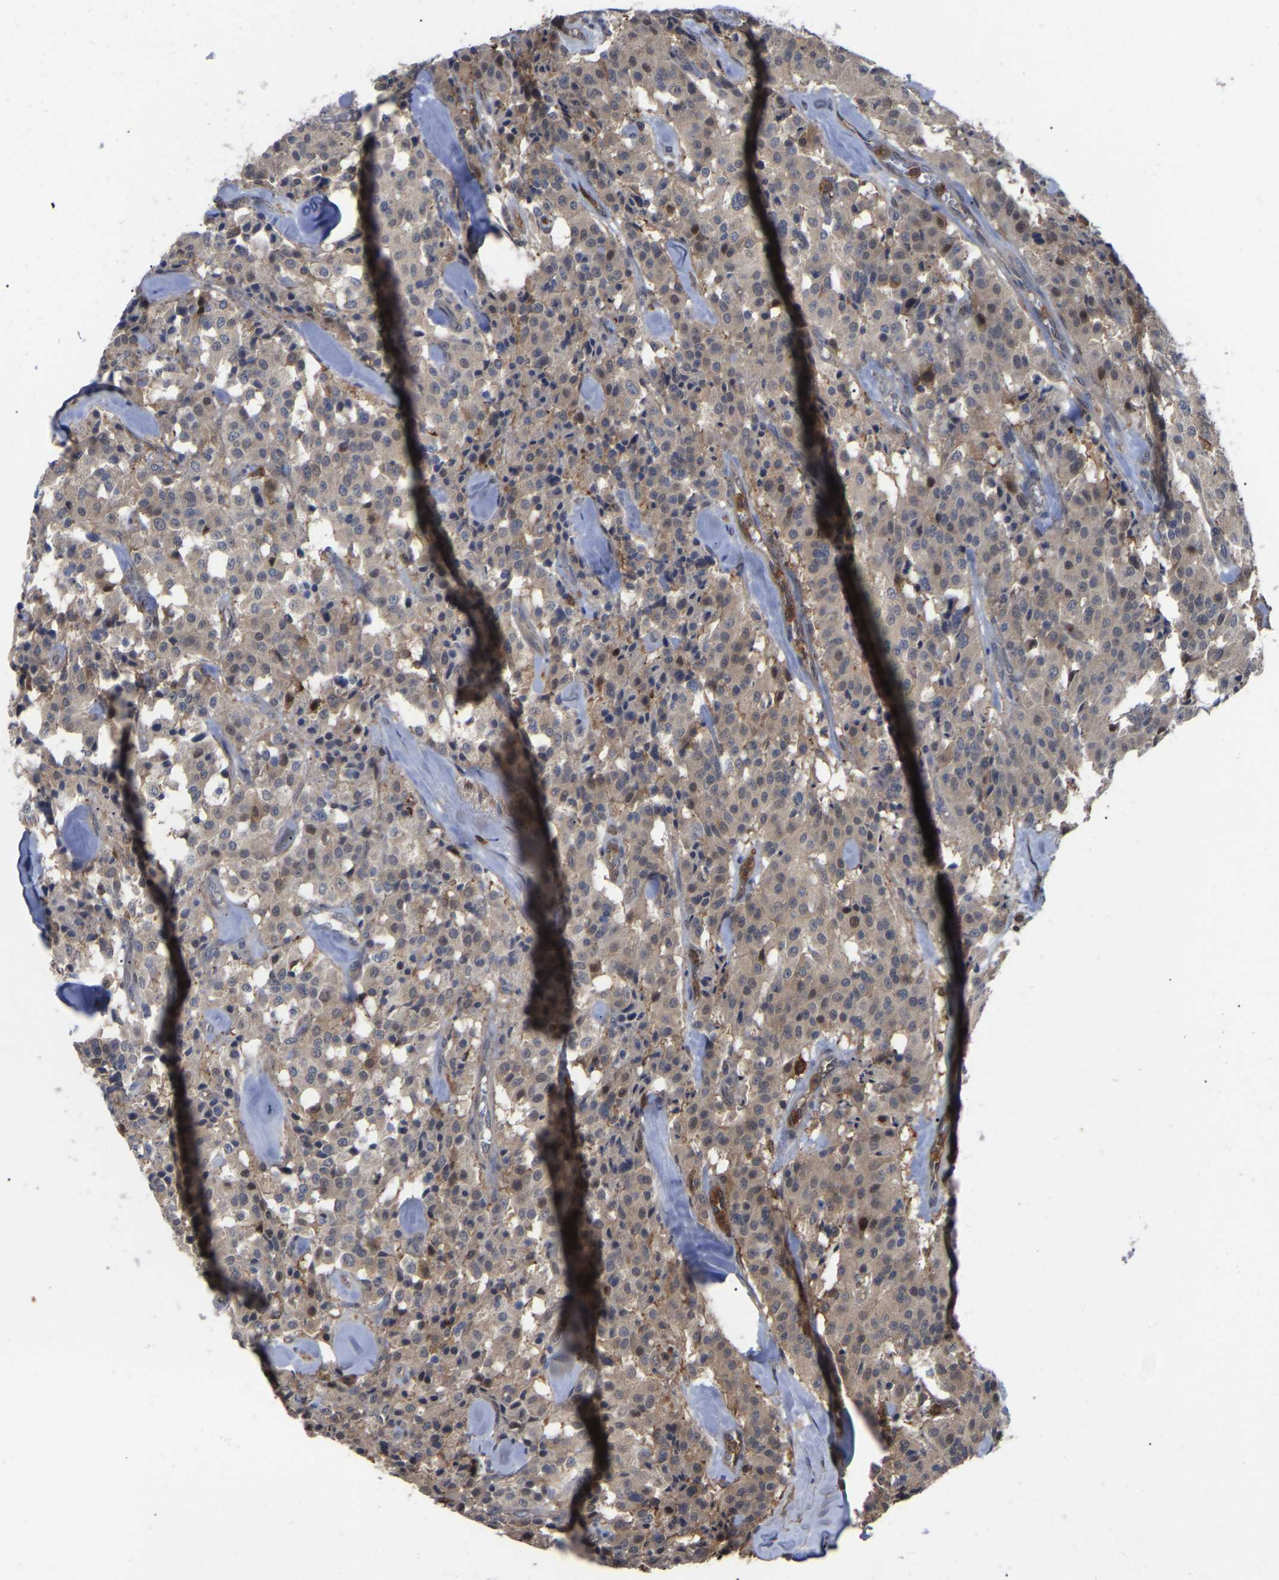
{"staining": {"intensity": "weak", "quantity": ">75%", "location": "cytoplasmic/membranous"}, "tissue": "carcinoid", "cell_type": "Tumor cells", "image_type": "cancer", "snomed": [{"axis": "morphology", "description": "Carcinoid, malignant, NOS"}, {"axis": "topography", "description": "Lung"}], "caption": "IHC of malignant carcinoid reveals low levels of weak cytoplasmic/membranous expression in about >75% of tumor cells. Using DAB (brown) and hematoxylin (blue) stains, captured at high magnification using brightfield microscopy.", "gene": "CIT", "patient": {"sex": "male", "age": 30}}